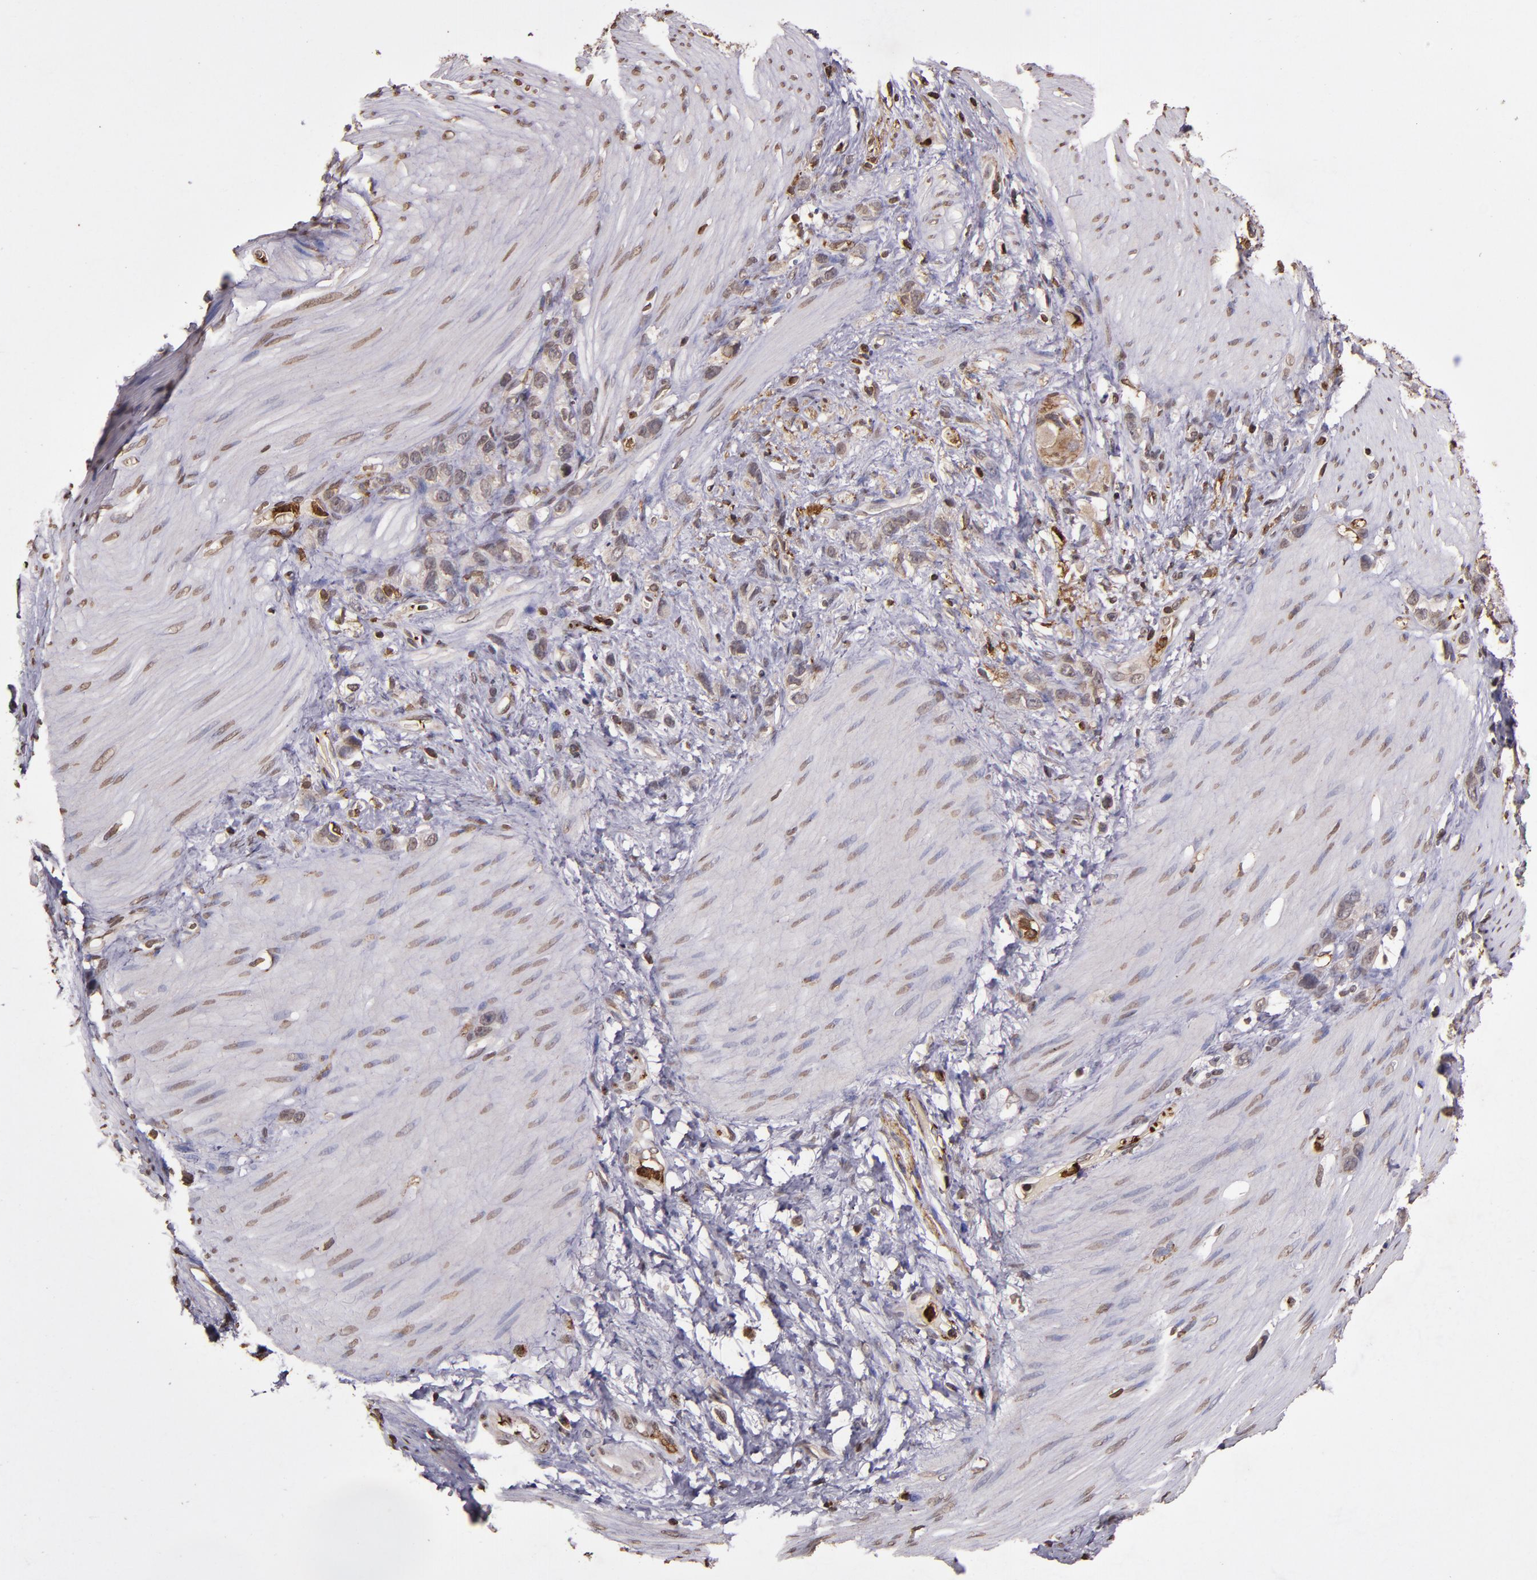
{"staining": {"intensity": "moderate", "quantity": "25%-75%", "location": "cytoplasmic/membranous"}, "tissue": "stomach cancer", "cell_type": "Tumor cells", "image_type": "cancer", "snomed": [{"axis": "morphology", "description": "Normal tissue, NOS"}, {"axis": "morphology", "description": "Adenocarcinoma, NOS"}, {"axis": "morphology", "description": "Adenocarcinoma, High grade"}, {"axis": "topography", "description": "Stomach, upper"}, {"axis": "topography", "description": "Stomach"}], "caption": "A brown stain labels moderate cytoplasmic/membranous staining of a protein in human stomach adenocarcinoma tumor cells. (Stains: DAB in brown, nuclei in blue, Microscopy: brightfield microscopy at high magnification).", "gene": "SLC2A3", "patient": {"sex": "female", "age": 65}}